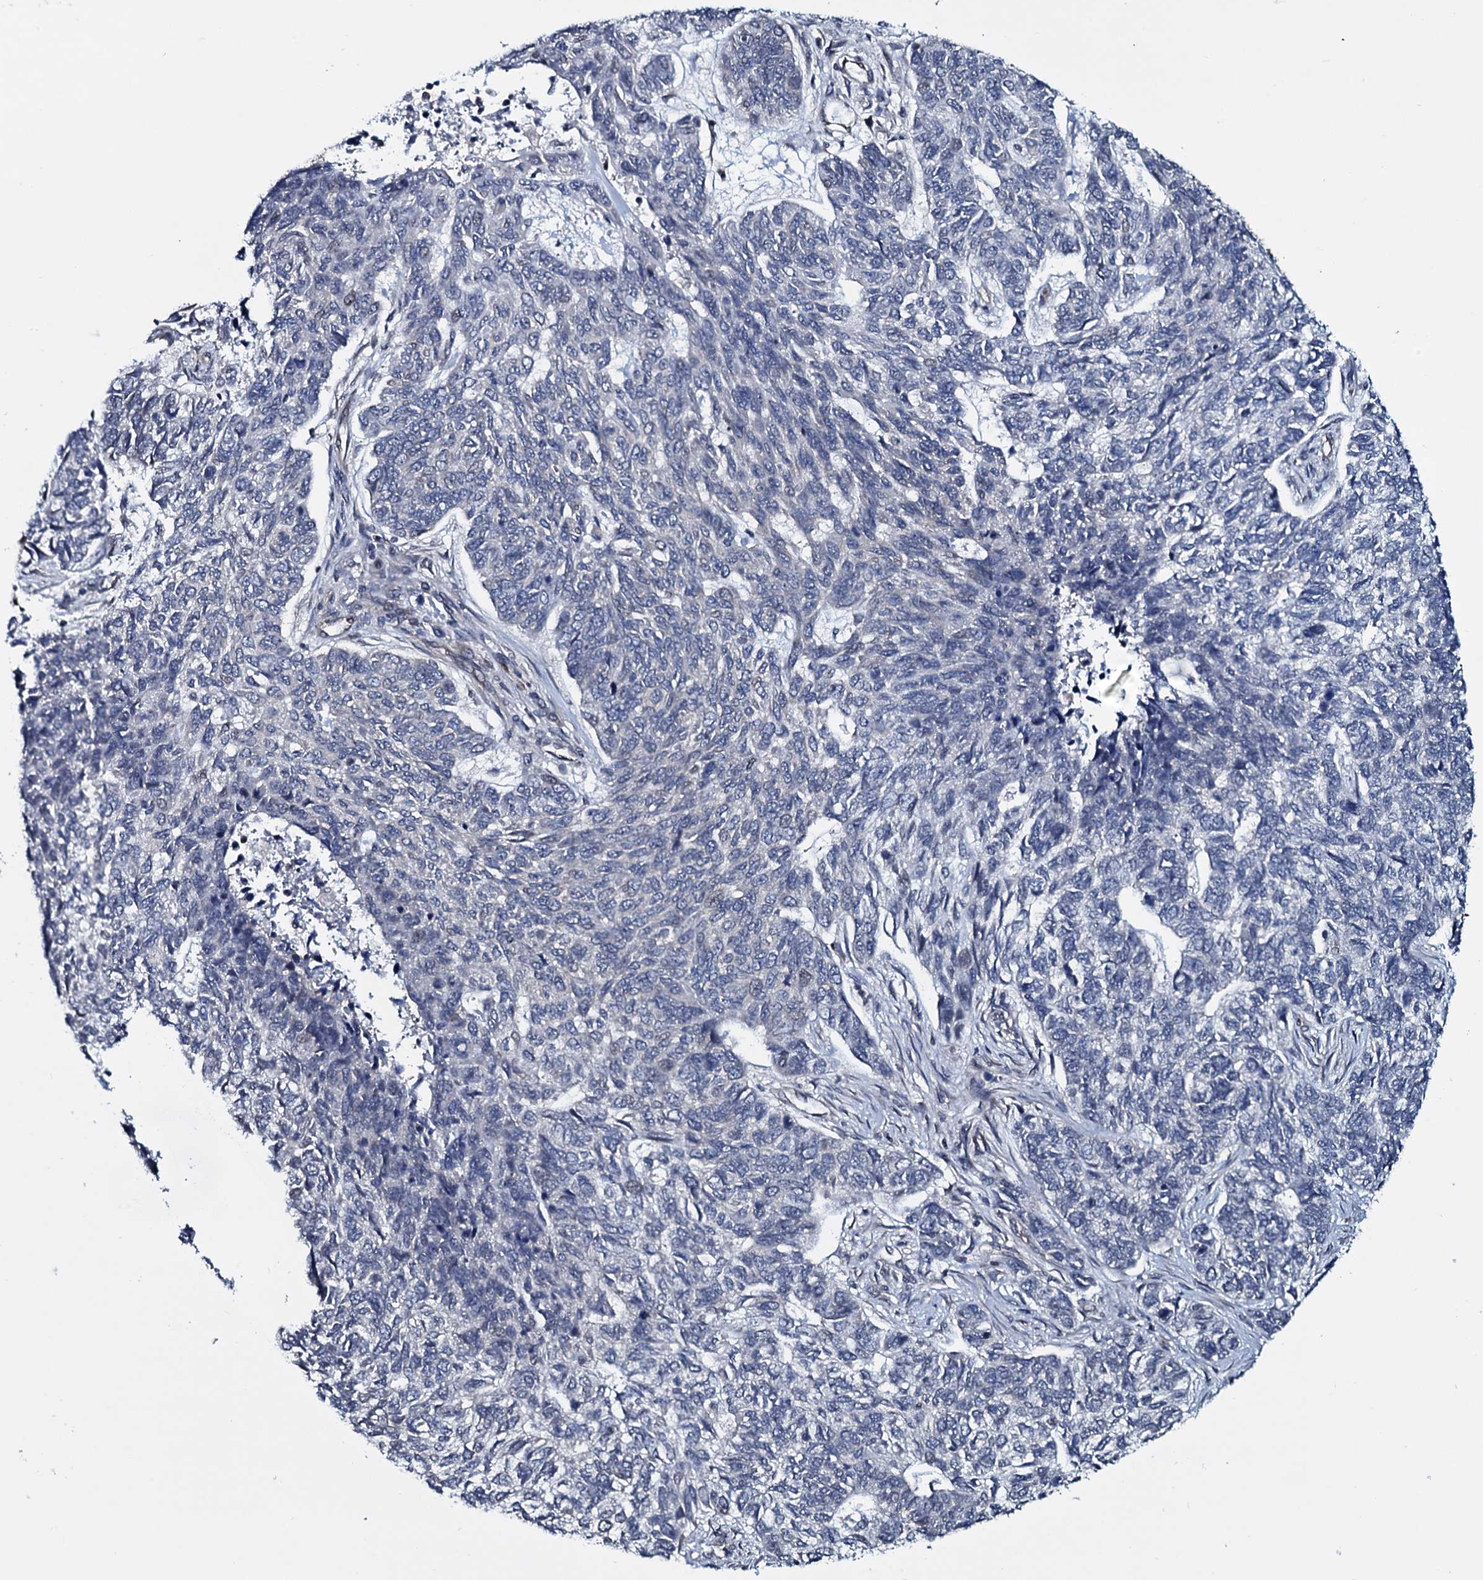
{"staining": {"intensity": "negative", "quantity": "none", "location": "none"}, "tissue": "skin cancer", "cell_type": "Tumor cells", "image_type": "cancer", "snomed": [{"axis": "morphology", "description": "Basal cell carcinoma"}, {"axis": "topography", "description": "Skin"}], "caption": "Micrograph shows no protein staining in tumor cells of skin cancer tissue.", "gene": "OGFOD2", "patient": {"sex": "female", "age": 65}}